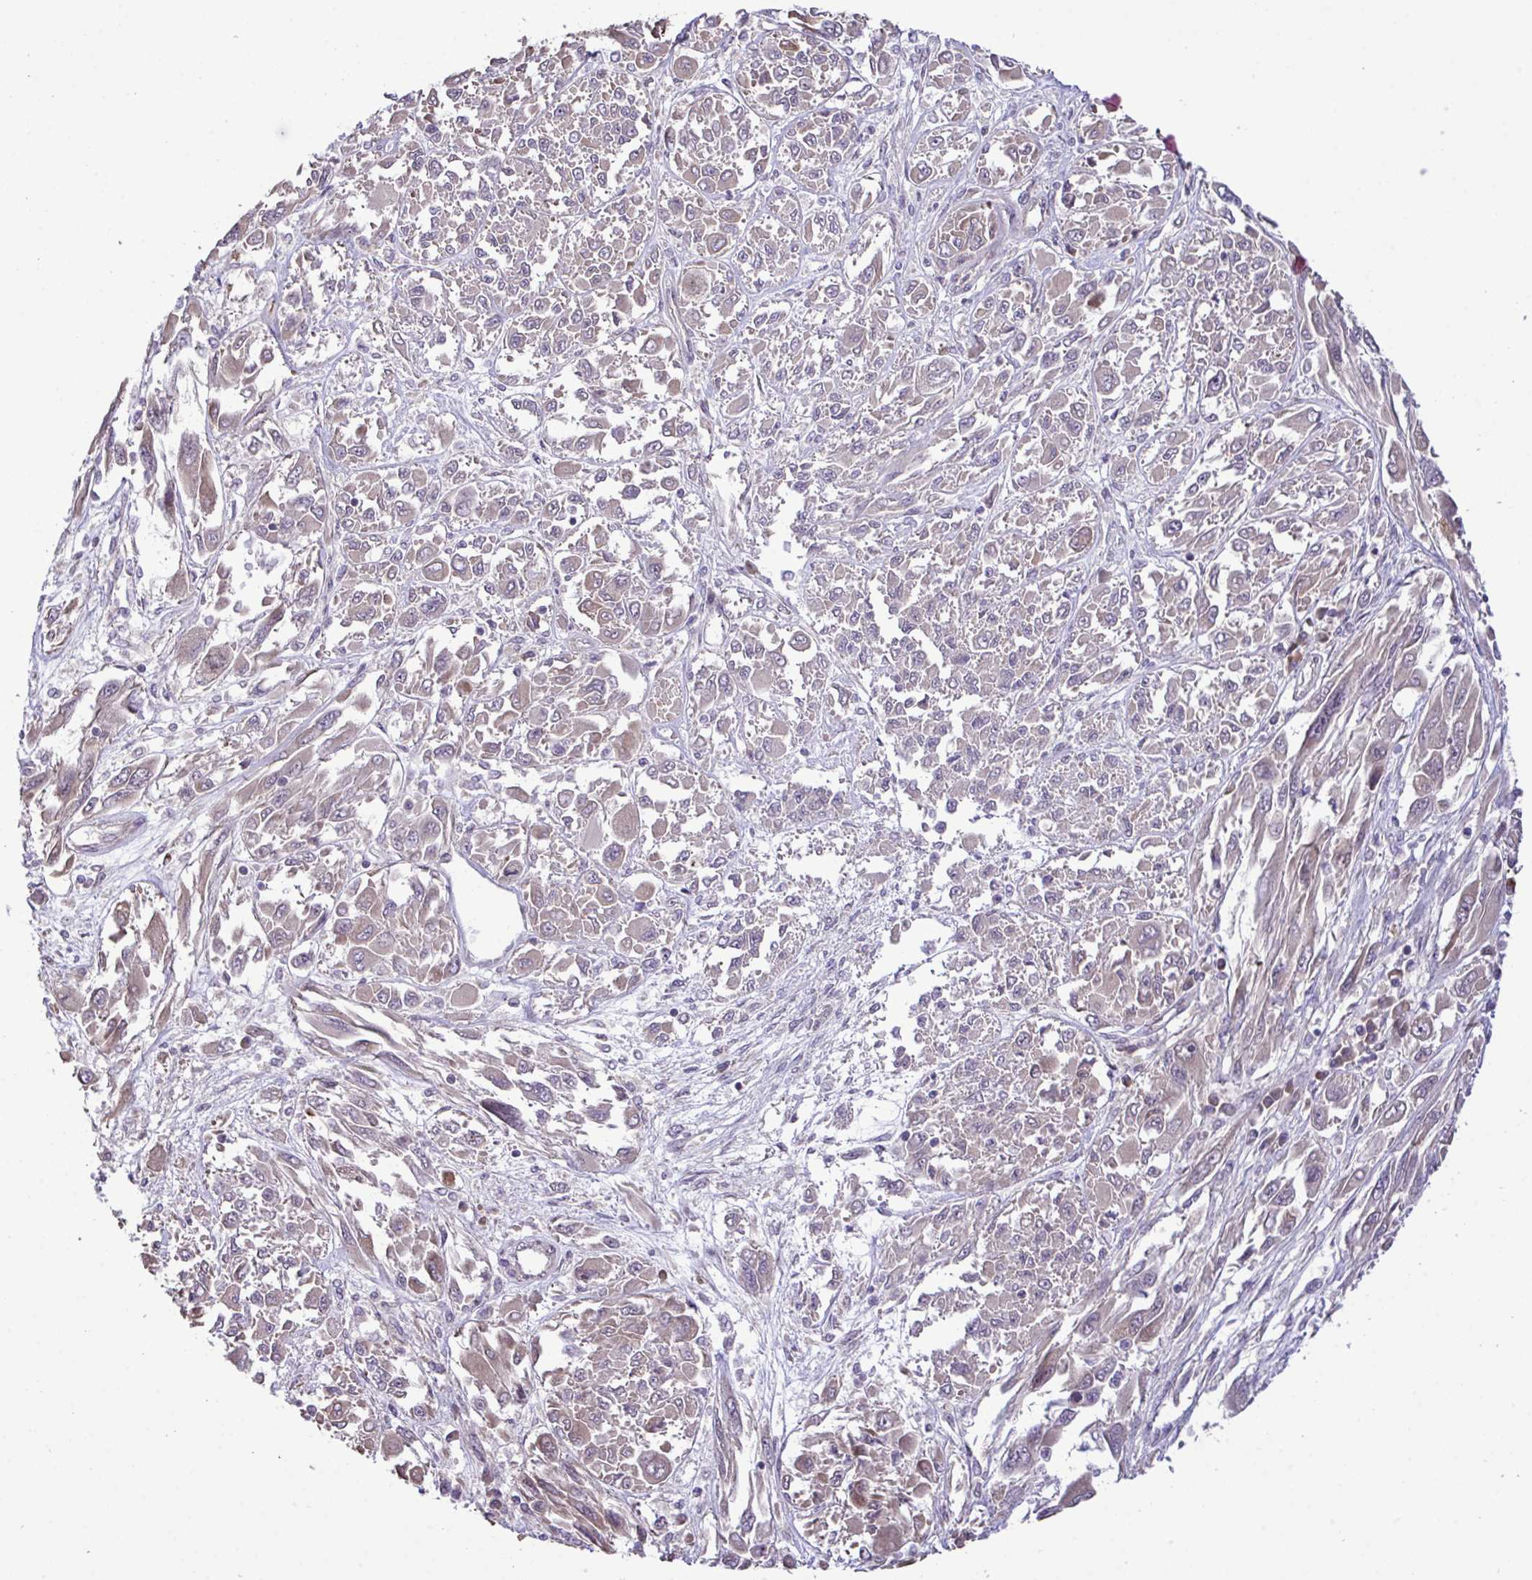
{"staining": {"intensity": "negative", "quantity": "none", "location": "none"}, "tissue": "melanoma", "cell_type": "Tumor cells", "image_type": "cancer", "snomed": [{"axis": "morphology", "description": "Malignant melanoma, NOS"}, {"axis": "topography", "description": "Skin"}], "caption": "This is an IHC photomicrograph of malignant melanoma. There is no expression in tumor cells.", "gene": "CMPK1", "patient": {"sex": "female", "age": 91}}